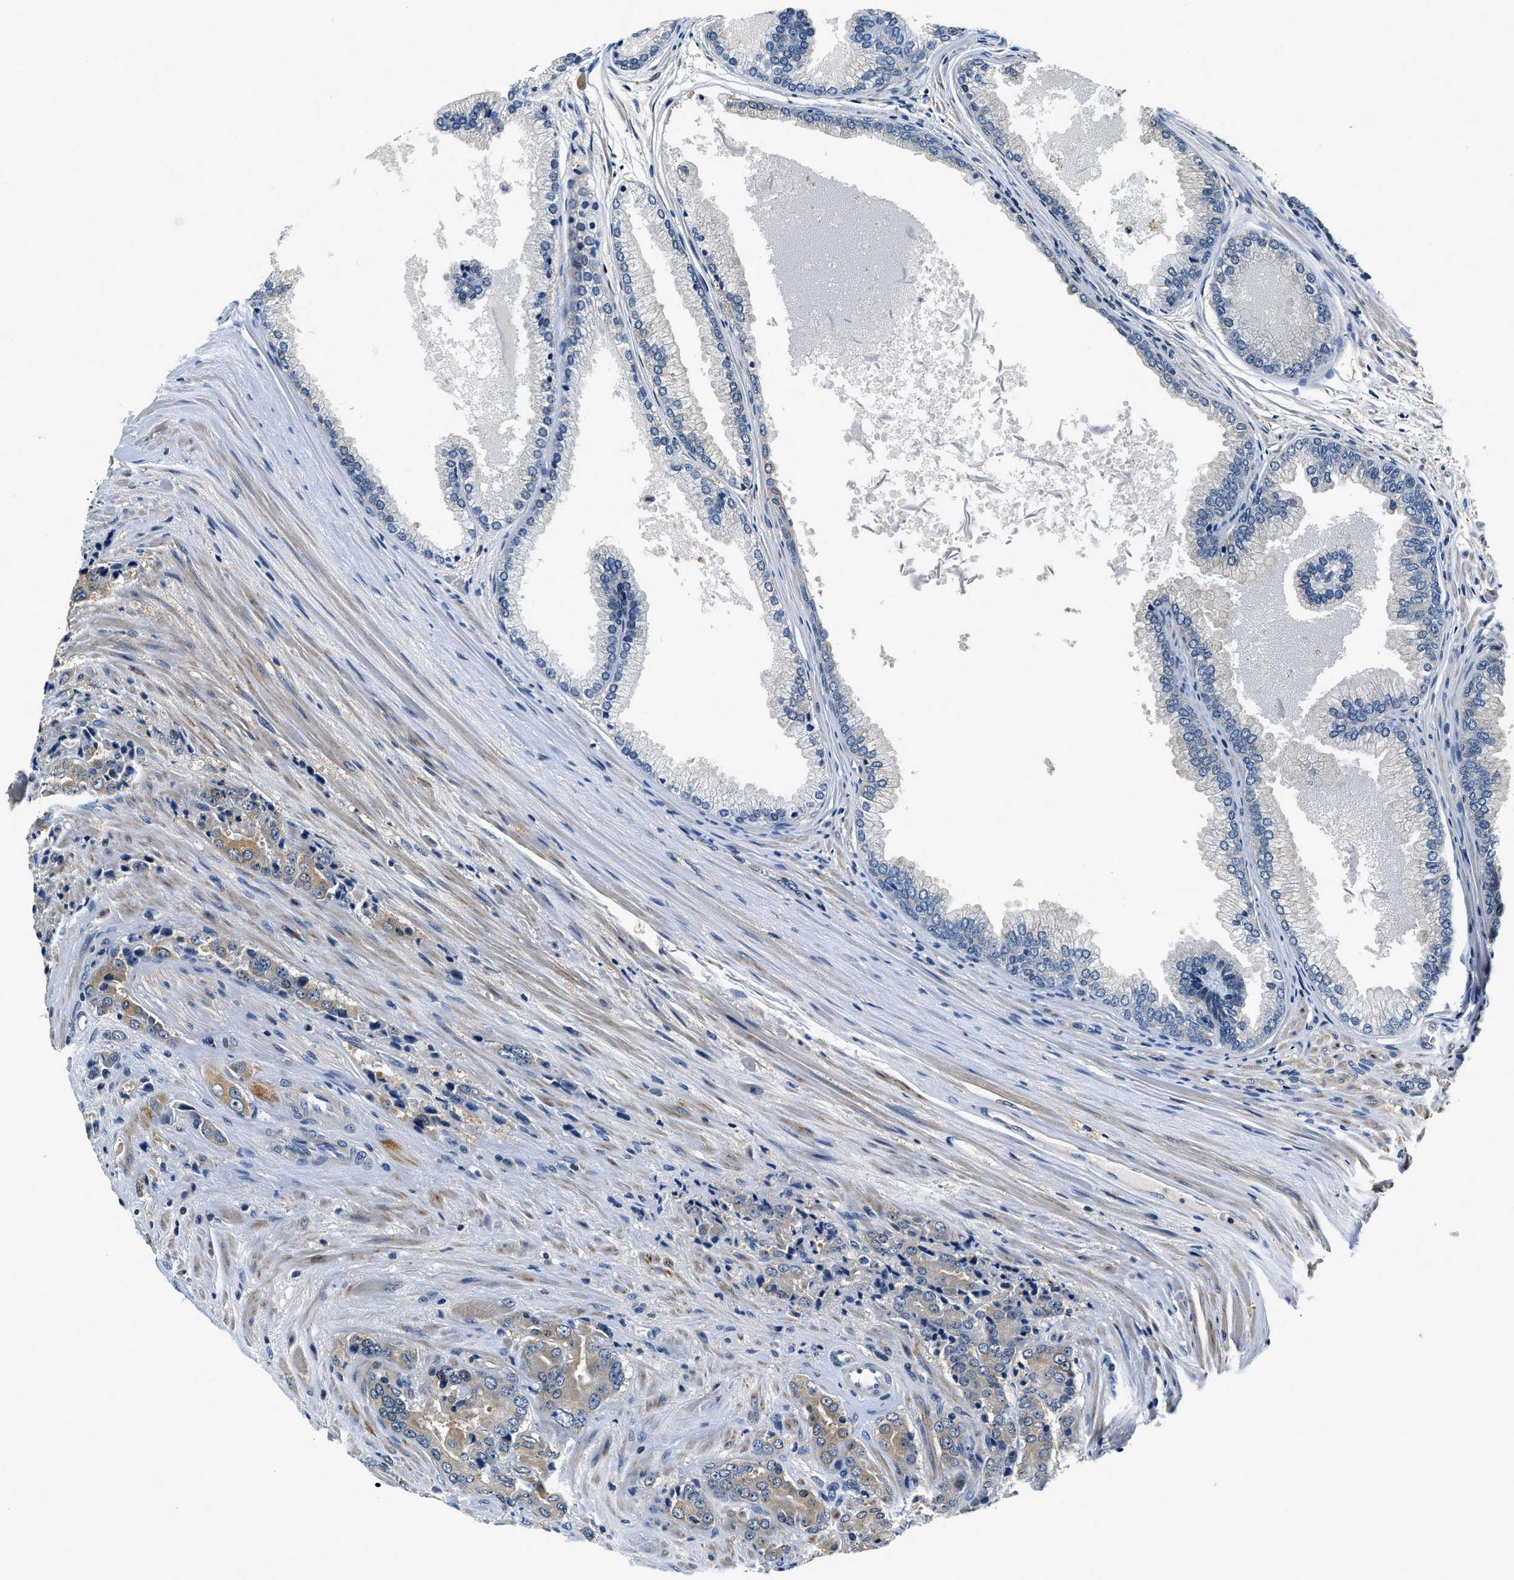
{"staining": {"intensity": "weak", "quantity": ">75%", "location": "cytoplasmic/membranous"}, "tissue": "prostate cancer", "cell_type": "Tumor cells", "image_type": "cancer", "snomed": [{"axis": "morphology", "description": "Adenocarcinoma, High grade"}, {"axis": "topography", "description": "Prostate"}], "caption": "Immunohistochemistry histopathology image of neoplastic tissue: prostate cancer stained using immunohistochemistry (IHC) displays low levels of weak protein expression localized specifically in the cytoplasmic/membranous of tumor cells, appearing as a cytoplasmic/membranous brown color.", "gene": "RESF1", "patient": {"sex": "male", "age": 71}}